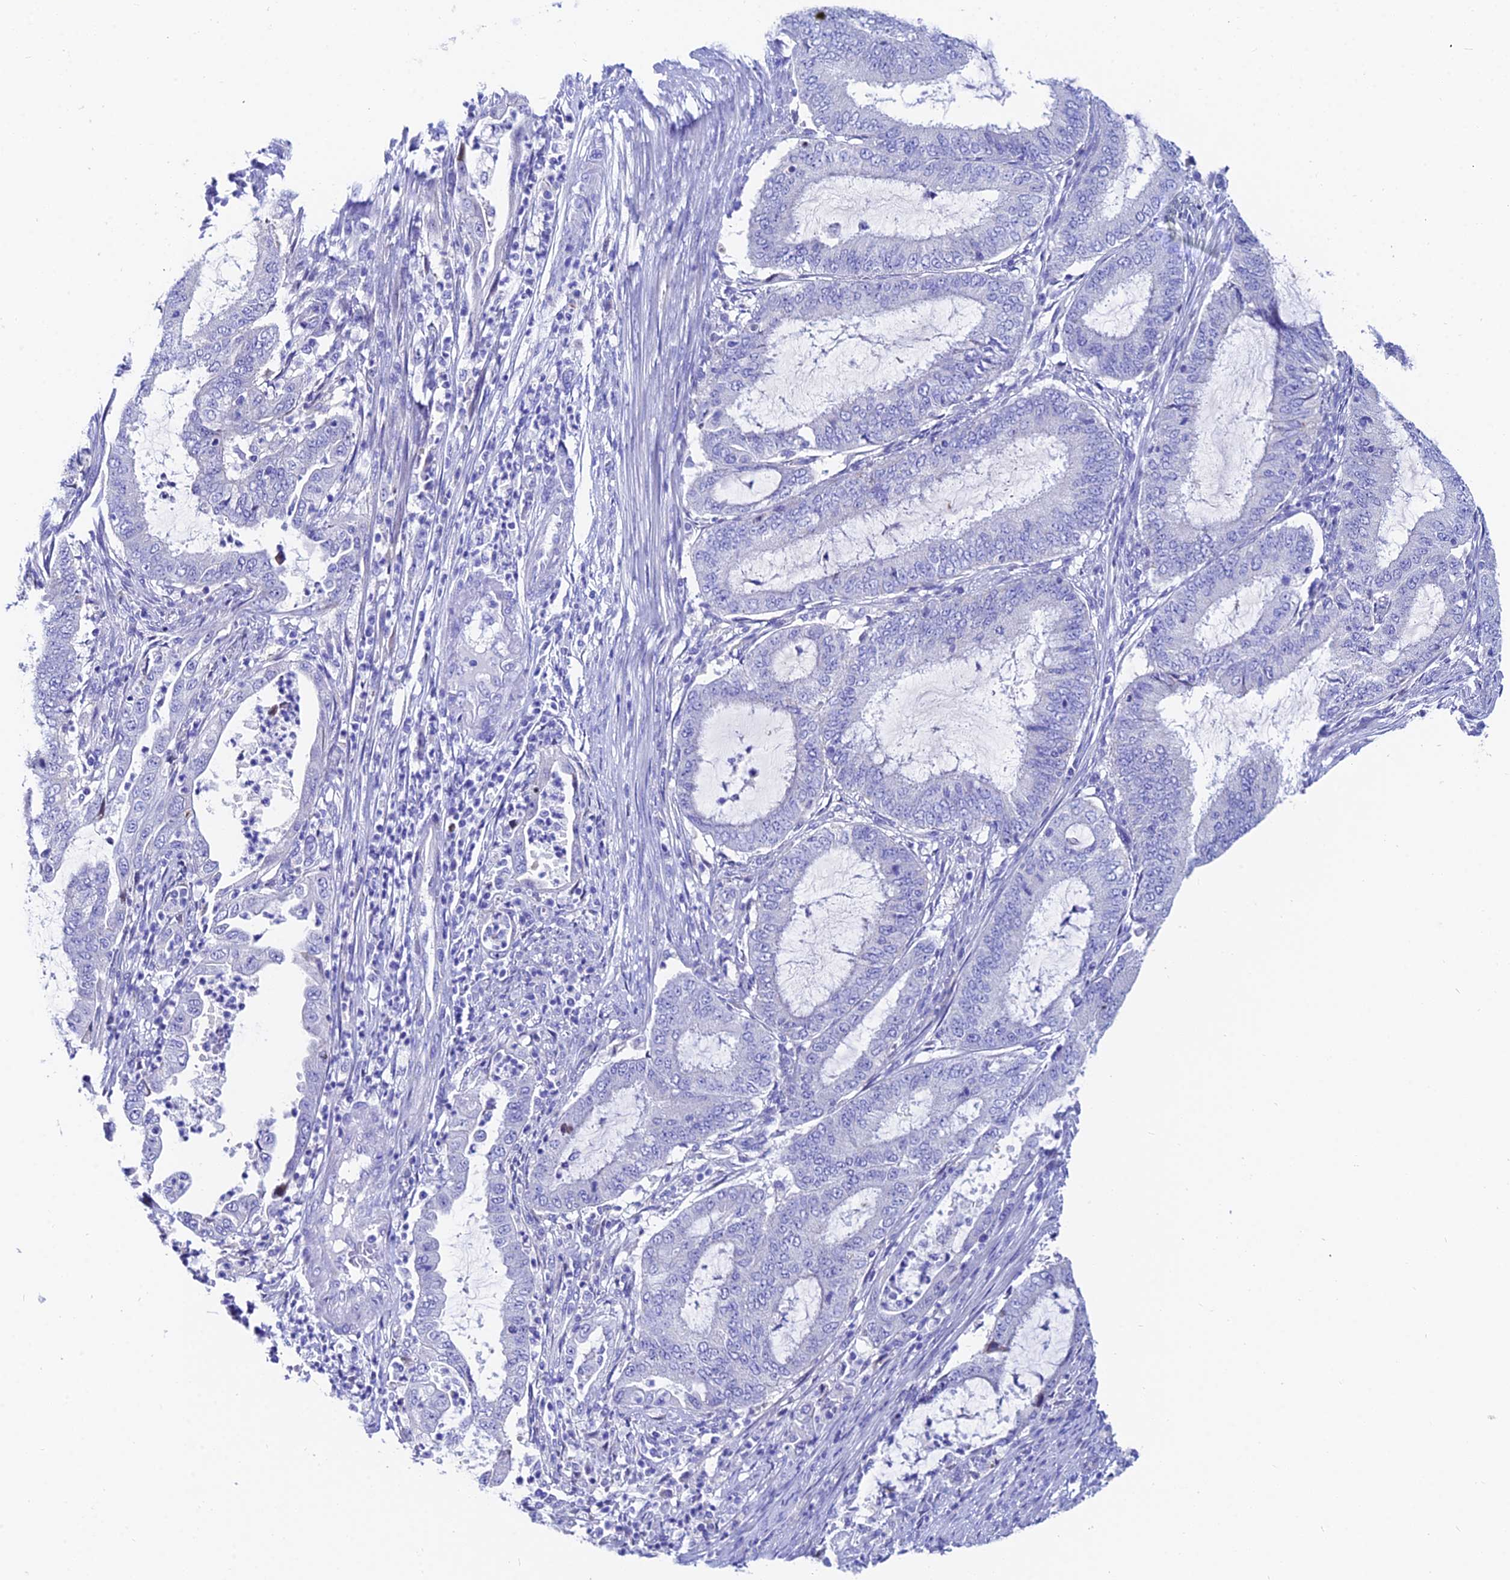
{"staining": {"intensity": "negative", "quantity": "none", "location": "none"}, "tissue": "endometrial cancer", "cell_type": "Tumor cells", "image_type": "cancer", "snomed": [{"axis": "morphology", "description": "Adenocarcinoma, NOS"}, {"axis": "topography", "description": "Endometrium"}], "caption": "IHC micrograph of neoplastic tissue: adenocarcinoma (endometrial) stained with DAB (3,3'-diaminobenzidine) demonstrates no significant protein positivity in tumor cells.", "gene": "CEP41", "patient": {"sex": "female", "age": 51}}